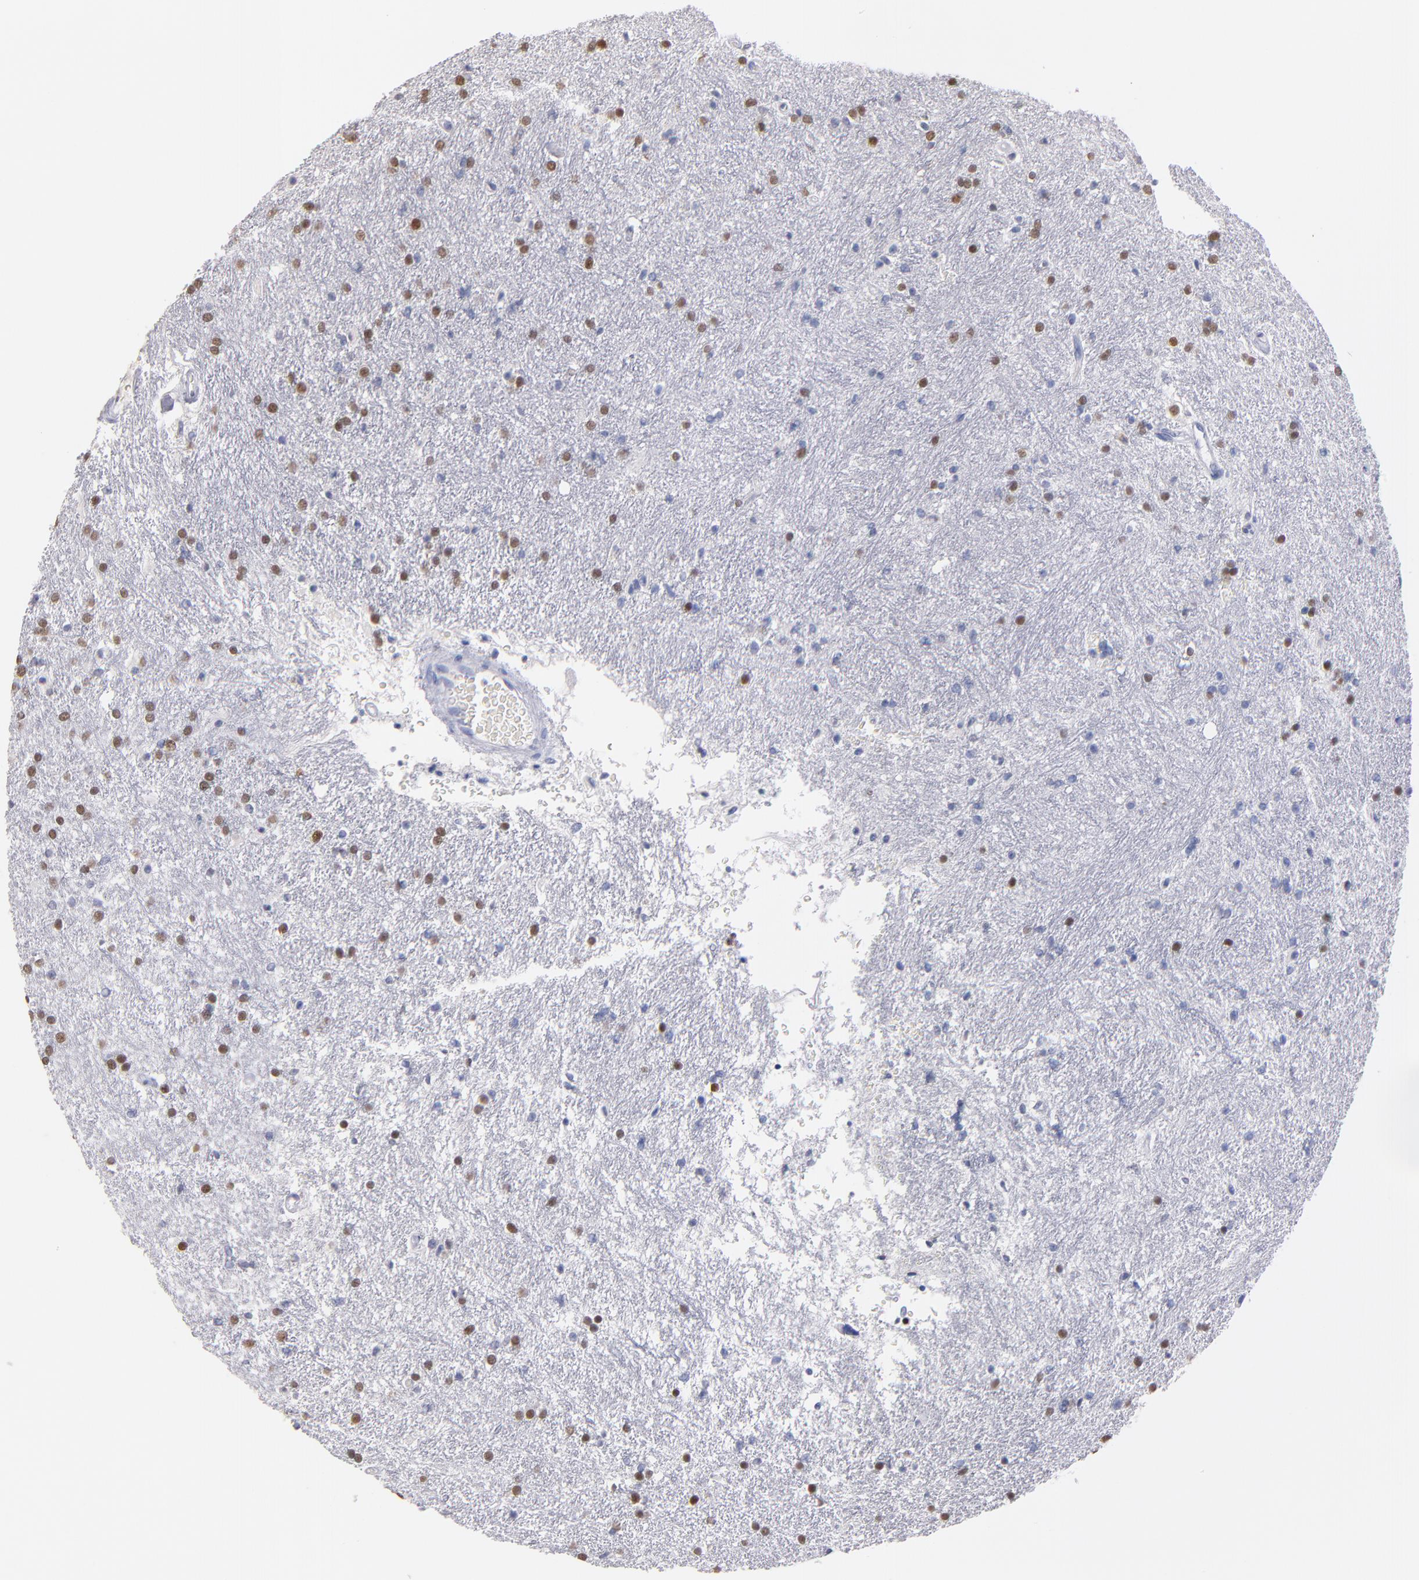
{"staining": {"intensity": "strong", "quantity": ">75%", "location": "nuclear"}, "tissue": "glioma", "cell_type": "Tumor cells", "image_type": "cancer", "snomed": [{"axis": "morphology", "description": "Glioma, malignant, High grade"}, {"axis": "topography", "description": "Brain"}], "caption": "Malignant glioma (high-grade) stained for a protein demonstrates strong nuclear positivity in tumor cells.", "gene": "SOX10", "patient": {"sex": "female", "age": 50}}